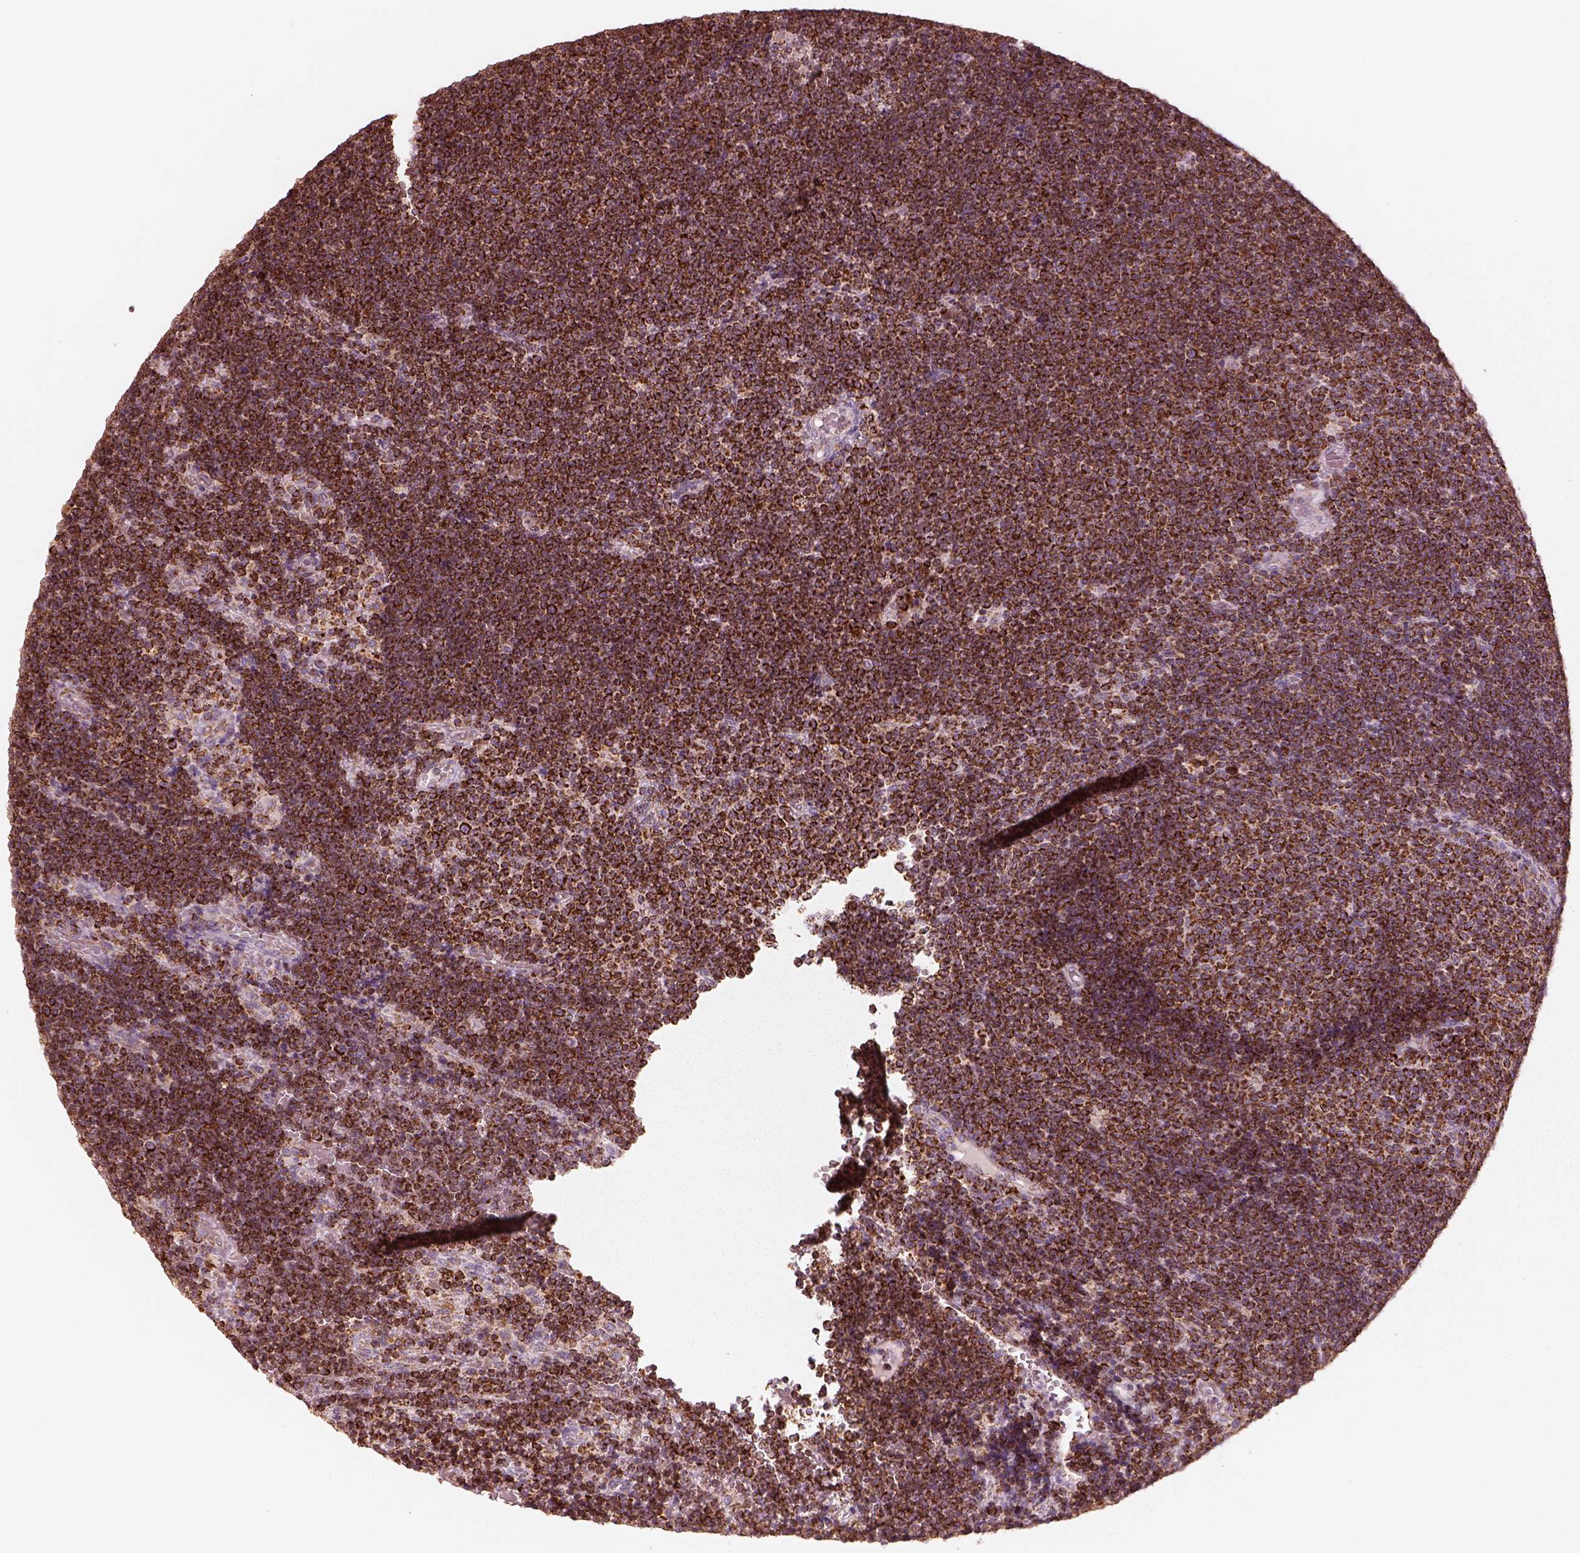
{"staining": {"intensity": "strong", "quantity": ">75%", "location": "cytoplasmic/membranous"}, "tissue": "lymphoma", "cell_type": "Tumor cells", "image_type": "cancer", "snomed": [{"axis": "morphology", "description": "Malignant lymphoma, non-Hodgkin's type, Low grade"}, {"axis": "topography", "description": "Brain"}], "caption": "IHC histopathology image of neoplastic tissue: human malignant lymphoma, non-Hodgkin's type (low-grade) stained using IHC demonstrates high levels of strong protein expression localized specifically in the cytoplasmic/membranous of tumor cells, appearing as a cytoplasmic/membranous brown color.", "gene": "ENTPD6", "patient": {"sex": "female", "age": 66}}